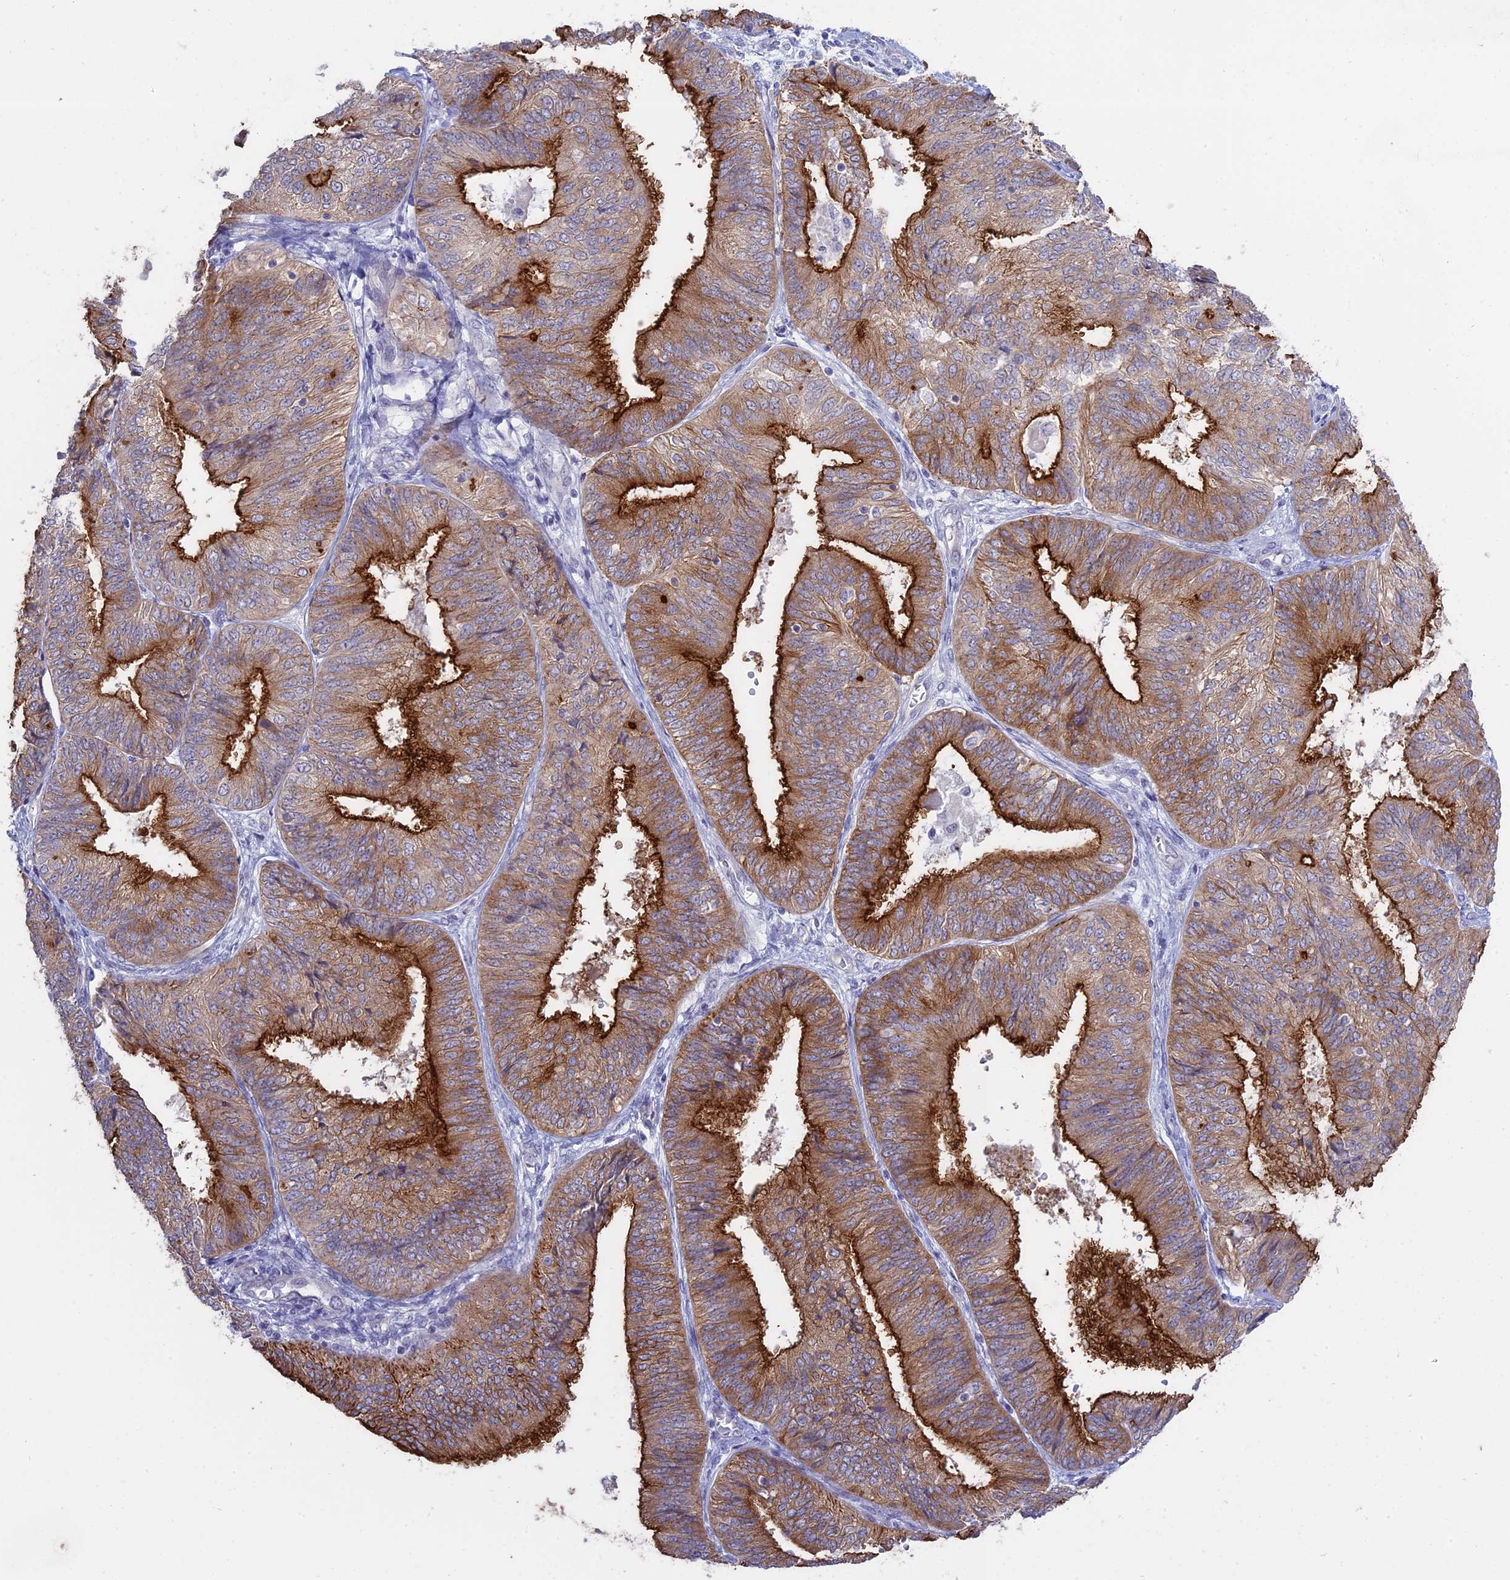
{"staining": {"intensity": "strong", "quantity": "25%-75%", "location": "cytoplasmic/membranous"}, "tissue": "endometrial cancer", "cell_type": "Tumor cells", "image_type": "cancer", "snomed": [{"axis": "morphology", "description": "Adenocarcinoma, NOS"}, {"axis": "topography", "description": "Endometrium"}], "caption": "The immunohistochemical stain shows strong cytoplasmic/membranous positivity in tumor cells of endometrial cancer (adenocarcinoma) tissue. The protein is stained brown, and the nuclei are stained in blue (DAB IHC with brightfield microscopy, high magnification).", "gene": "MYO5B", "patient": {"sex": "female", "age": 58}}